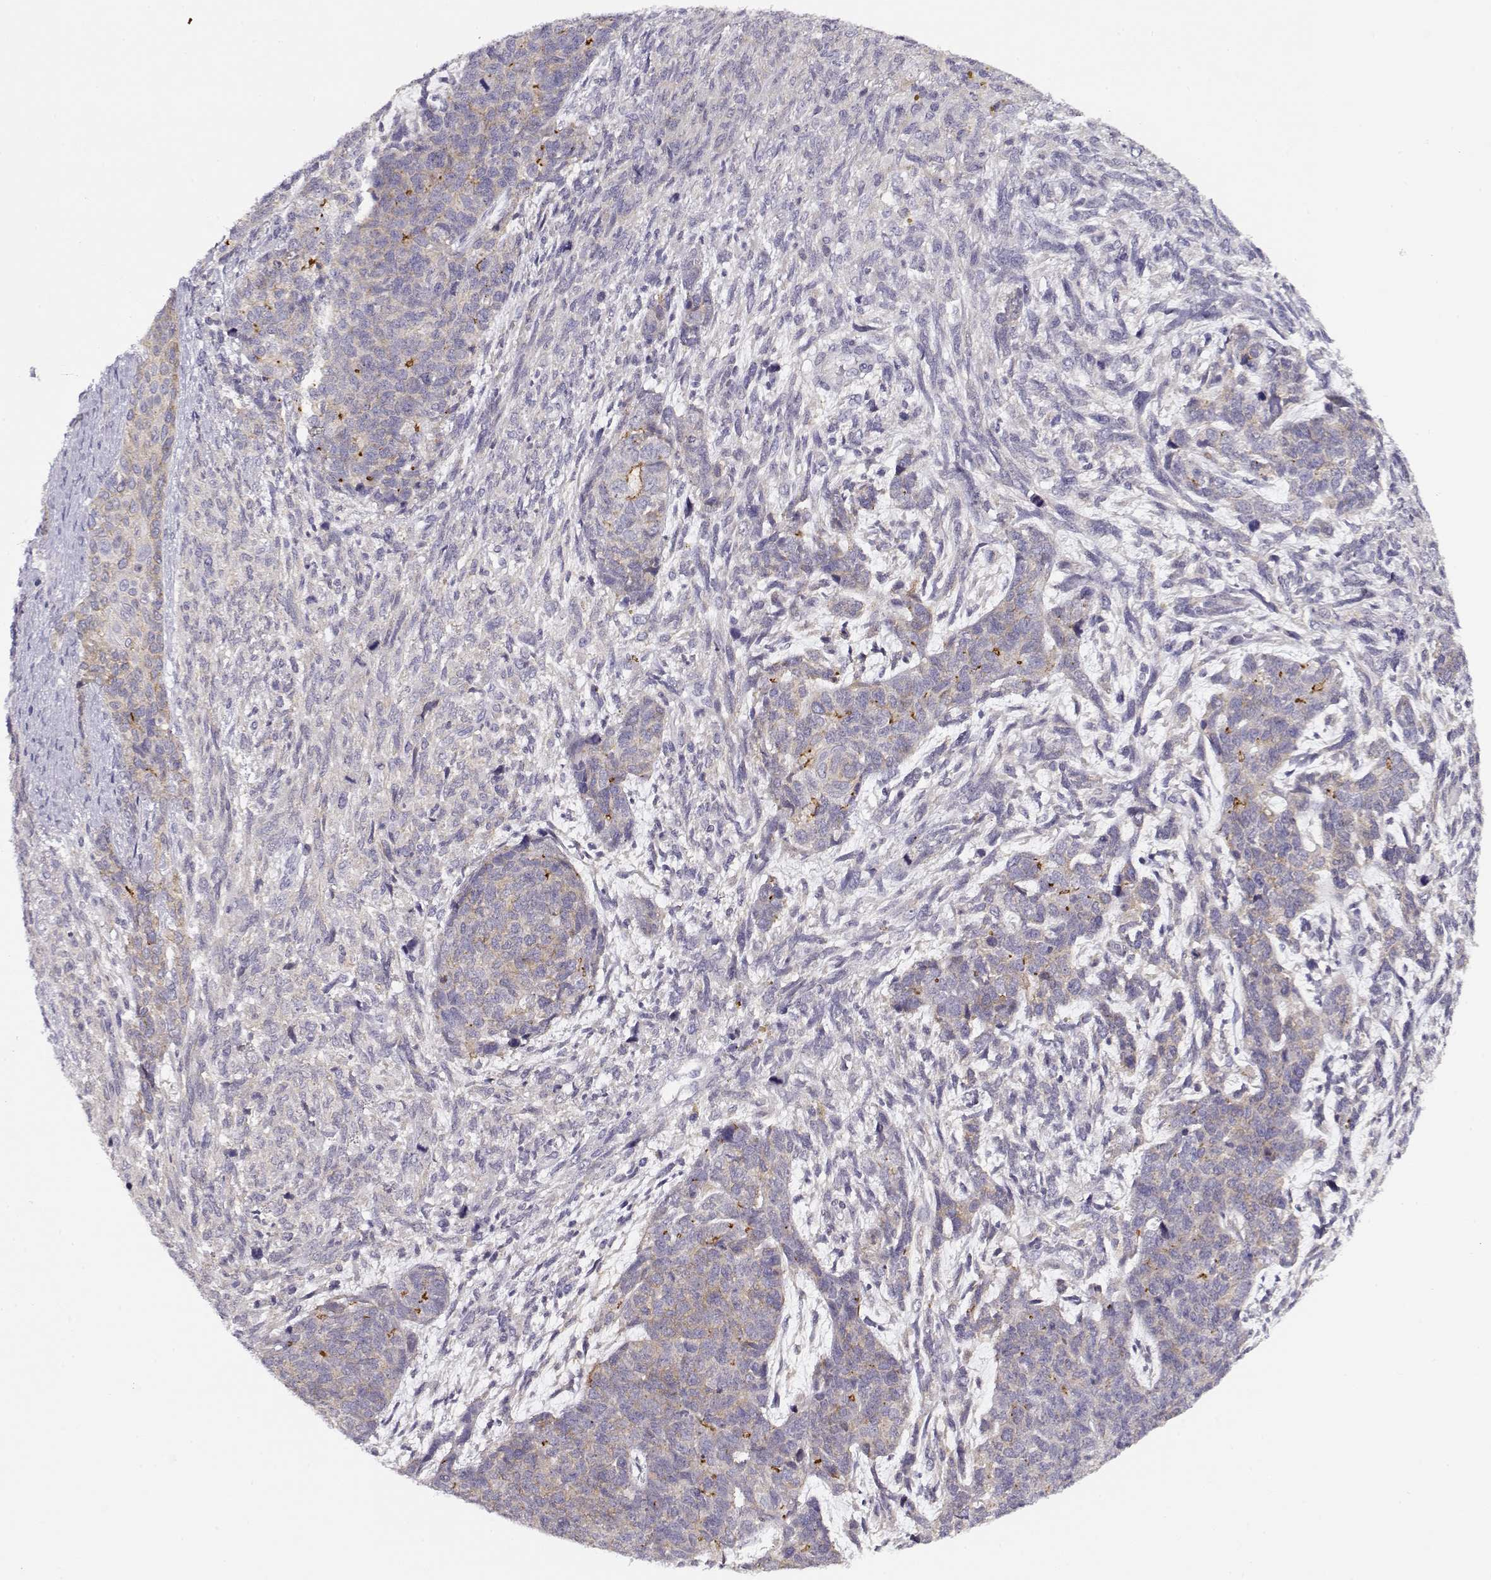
{"staining": {"intensity": "weak", "quantity": ">75%", "location": "cytoplasmic/membranous"}, "tissue": "cervical cancer", "cell_type": "Tumor cells", "image_type": "cancer", "snomed": [{"axis": "morphology", "description": "Squamous cell carcinoma, NOS"}, {"axis": "topography", "description": "Cervix"}], "caption": "Cervical squamous cell carcinoma stained for a protein (brown) shows weak cytoplasmic/membranous positive expression in about >75% of tumor cells.", "gene": "CRX", "patient": {"sex": "female", "age": 63}}